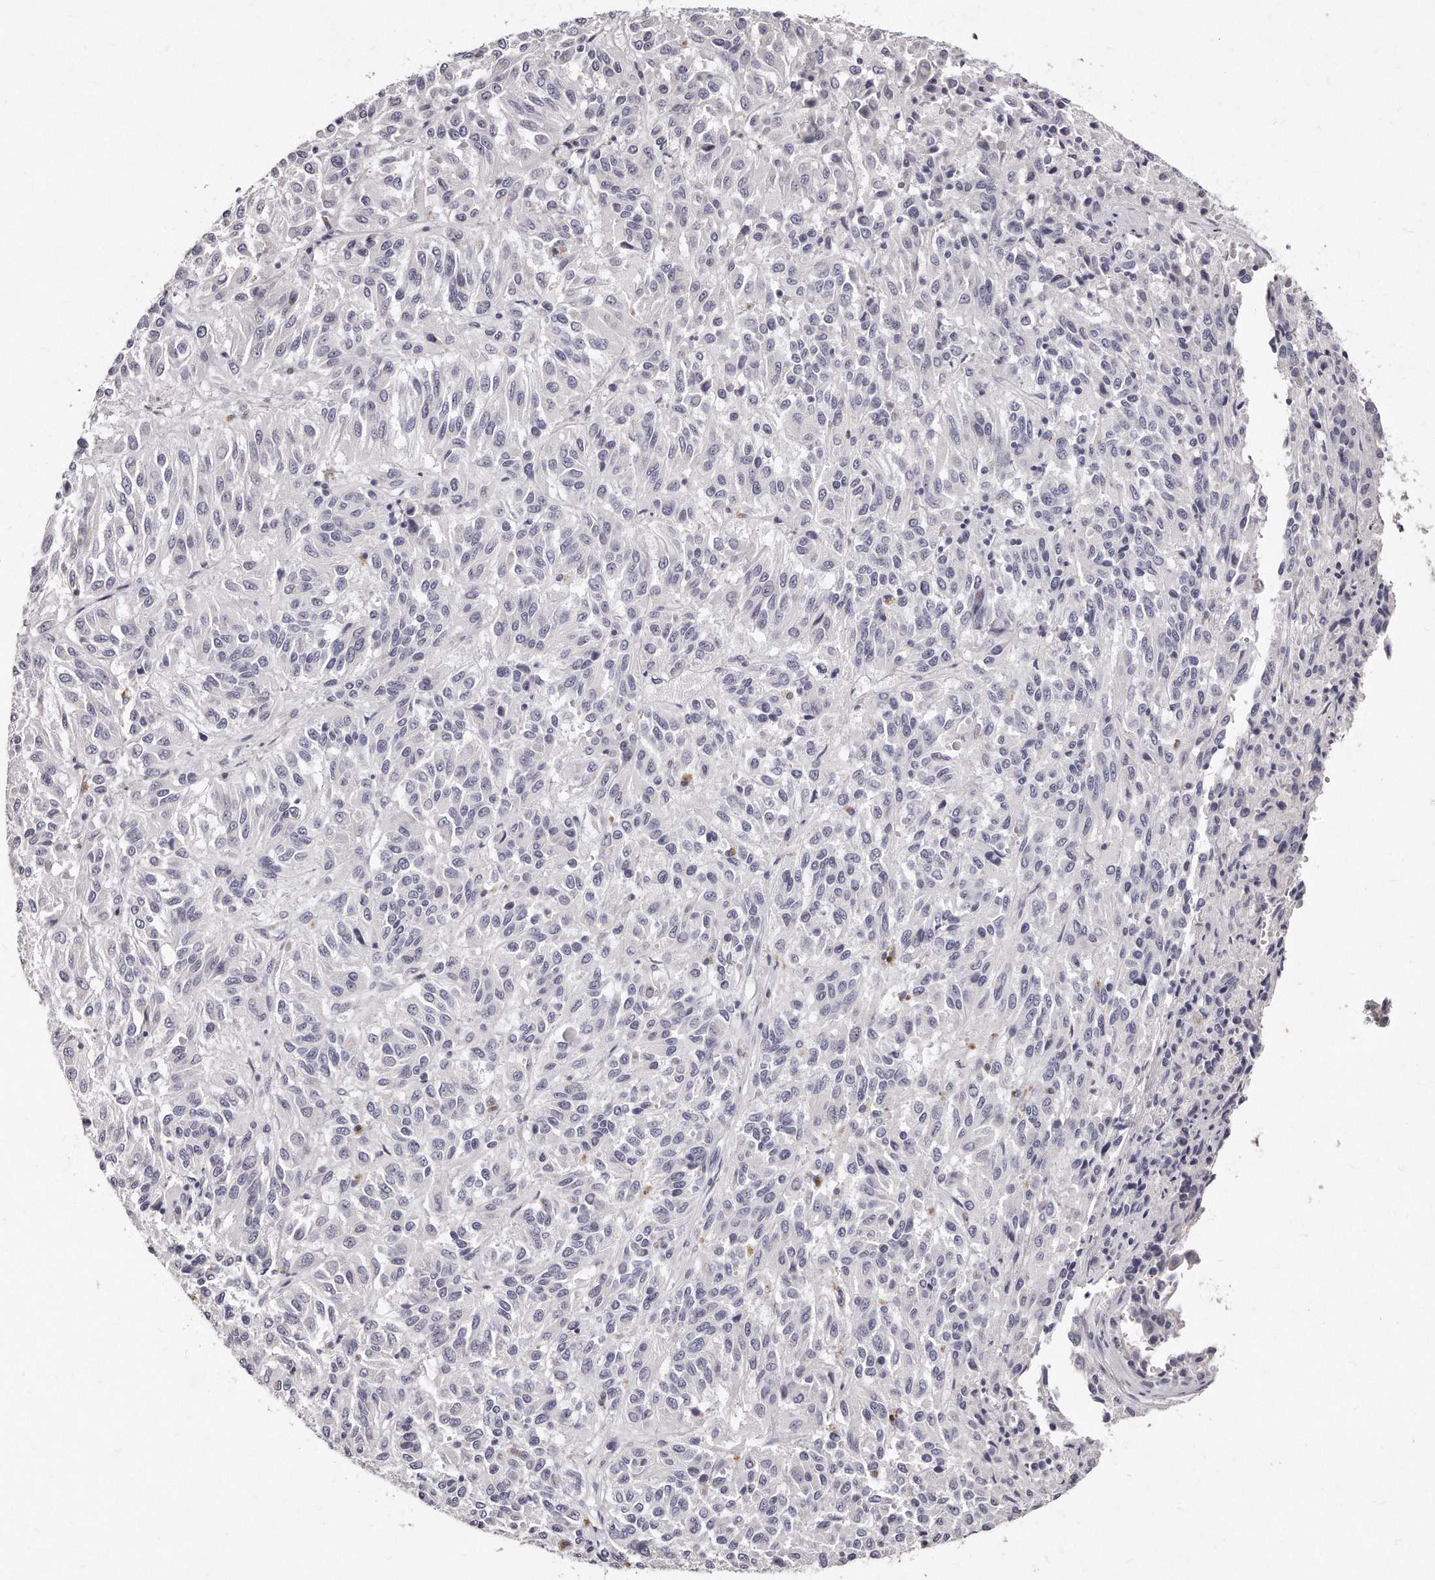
{"staining": {"intensity": "negative", "quantity": "none", "location": "none"}, "tissue": "melanoma", "cell_type": "Tumor cells", "image_type": "cancer", "snomed": [{"axis": "morphology", "description": "Malignant melanoma, Metastatic site"}, {"axis": "topography", "description": "Lung"}], "caption": "The photomicrograph displays no staining of tumor cells in malignant melanoma (metastatic site).", "gene": "GDA", "patient": {"sex": "male", "age": 64}}